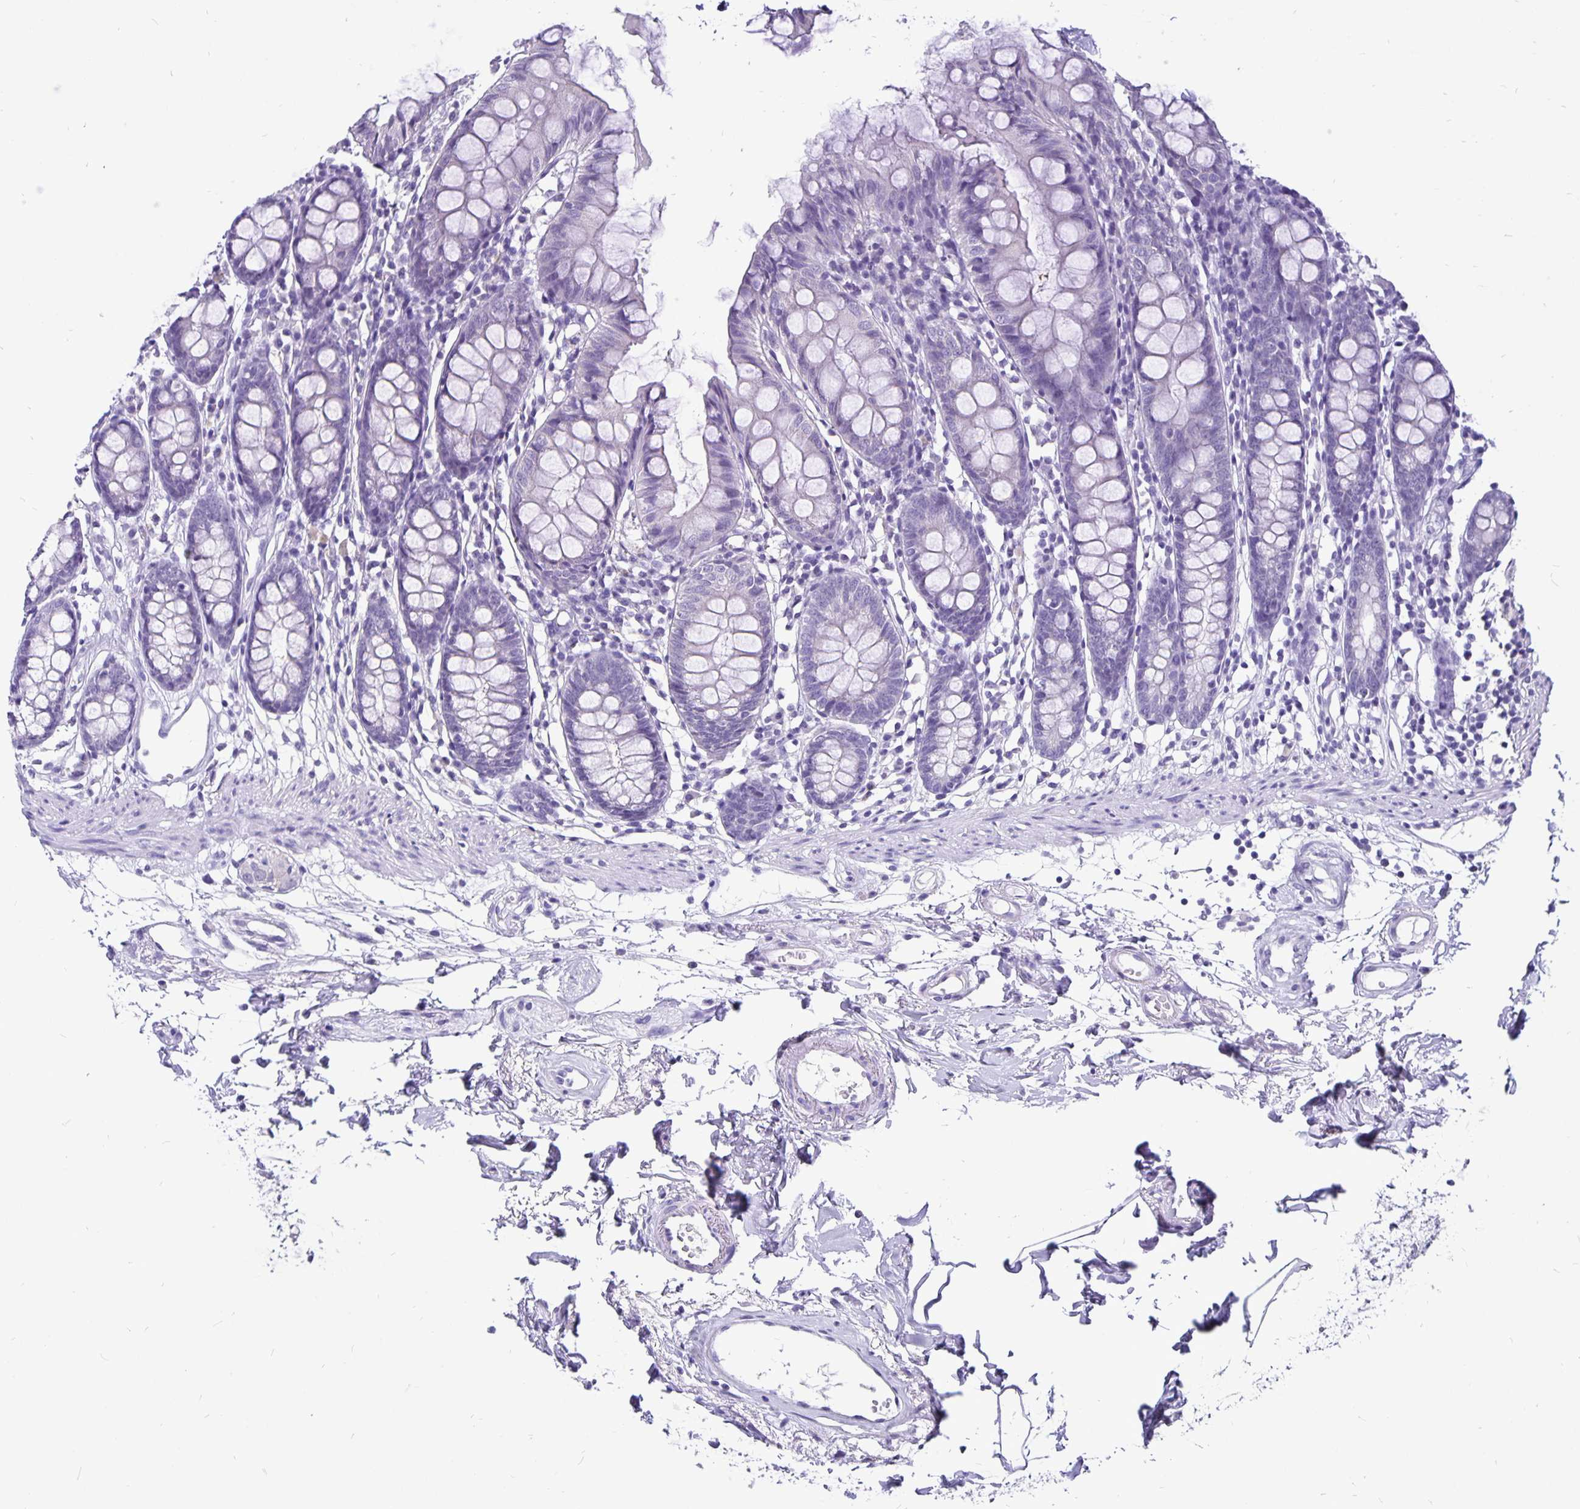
{"staining": {"intensity": "negative", "quantity": "none", "location": "none"}, "tissue": "colon", "cell_type": "Endothelial cells", "image_type": "normal", "snomed": [{"axis": "morphology", "description": "Normal tissue, NOS"}, {"axis": "topography", "description": "Colon"}], "caption": "High power microscopy image of an IHC histopathology image of benign colon, revealing no significant staining in endothelial cells. (Stains: DAB (3,3'-diaminobenzidine) immunohistochemistry with hematoxylin counter stain, Microscopy: brightfield microscopy at high magnification).", "gene": "ODF3B", "patient": {"sex": "female", "age": 84}}